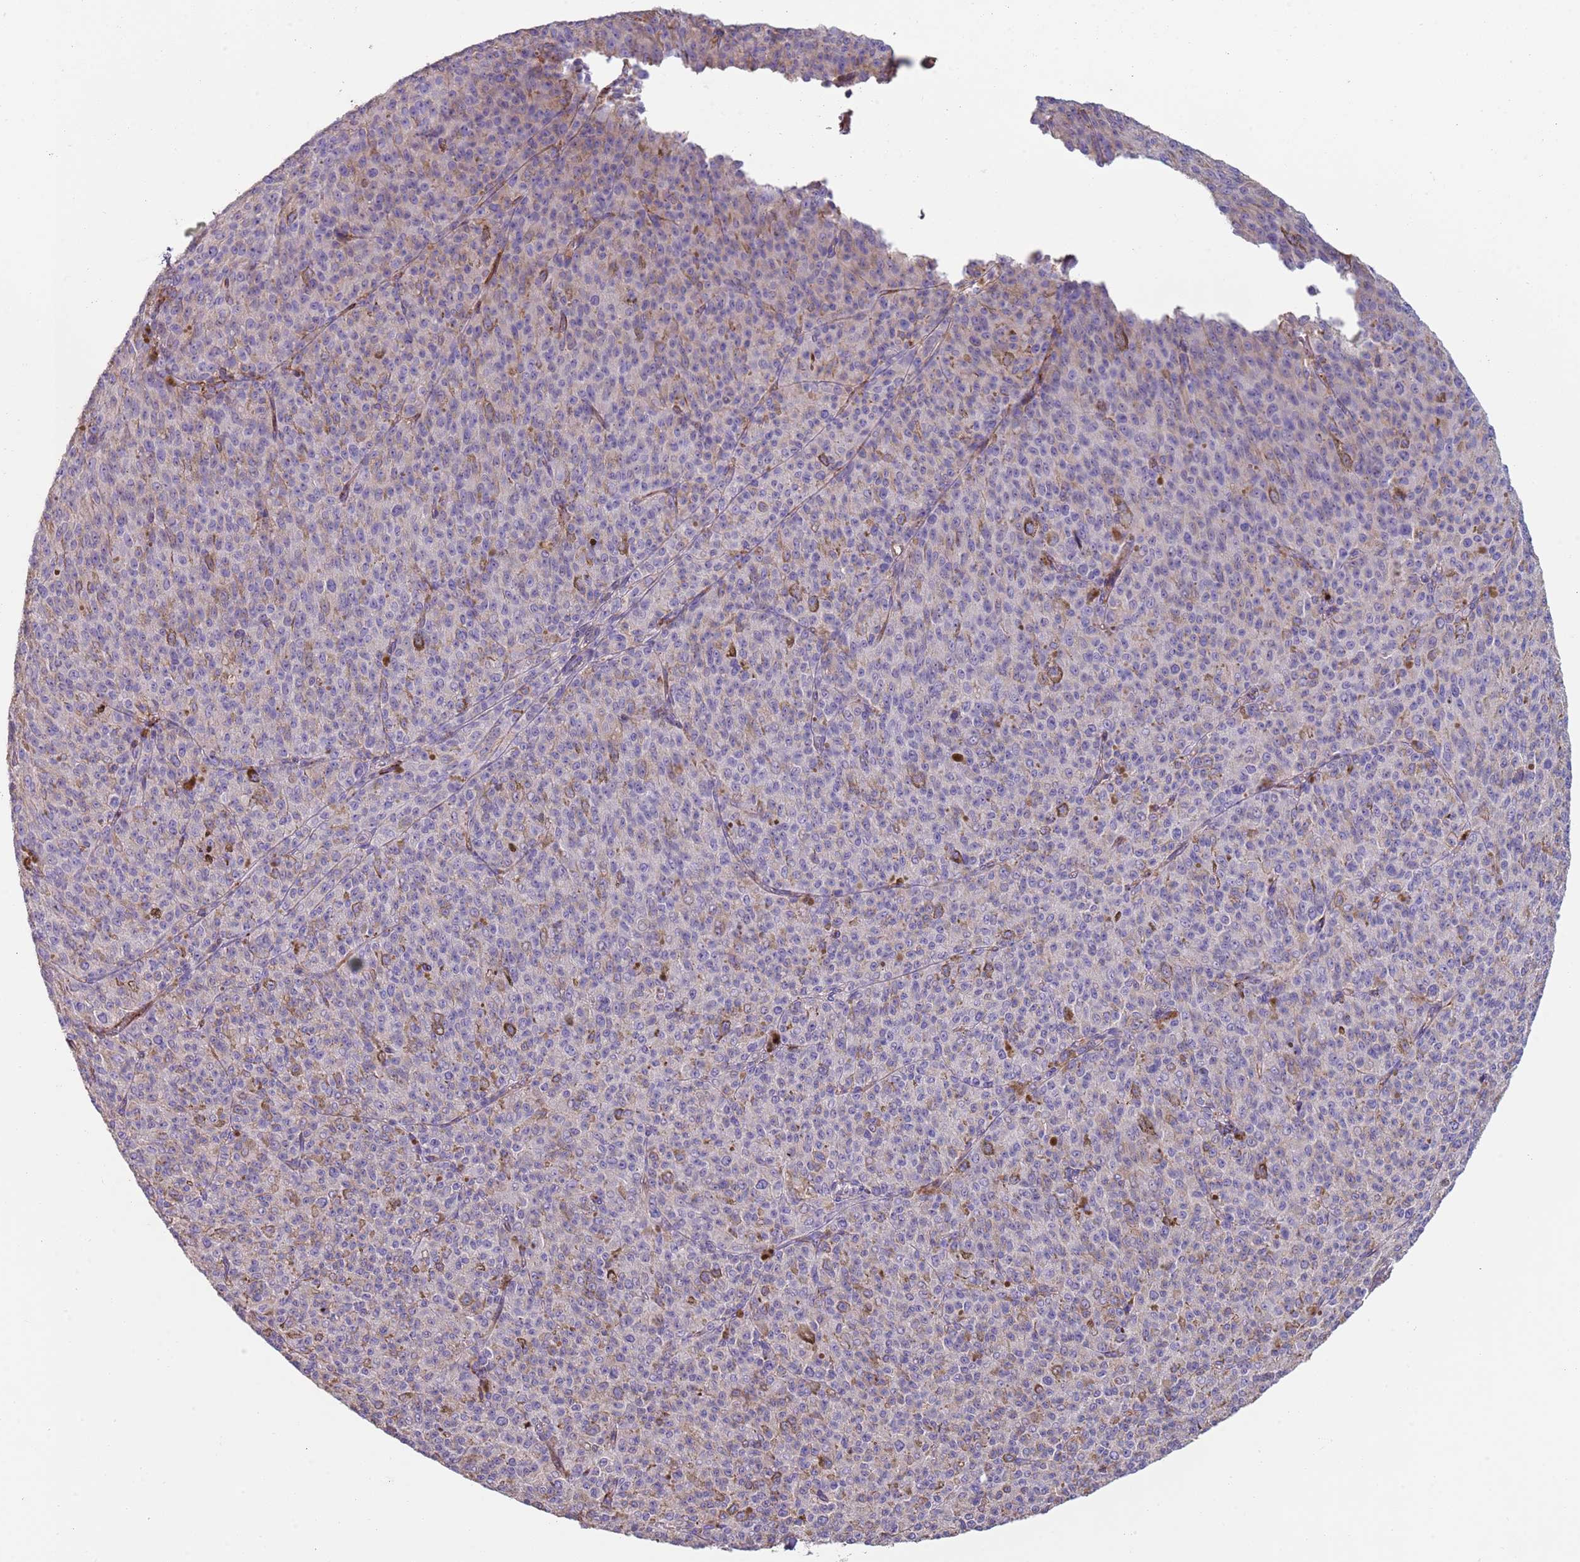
{"staining": {"intensity": "negative", "quantity": "none", "location": "none"}, "tissue": "melanoma", "cell_type": "Tumor cells", "image_type": "cancer", "snomed": [{"axis": "morphology", "description": "Malignant melanoma, NOS"}, {"axis": "topography", "description": "Skin"}], "caption": "DAB immunohistochemical staining of malignant melanoma shows no significant expression in tumor cells.", "gene": "NBPF3", "patient": {"sex": "female", "age": 52}}